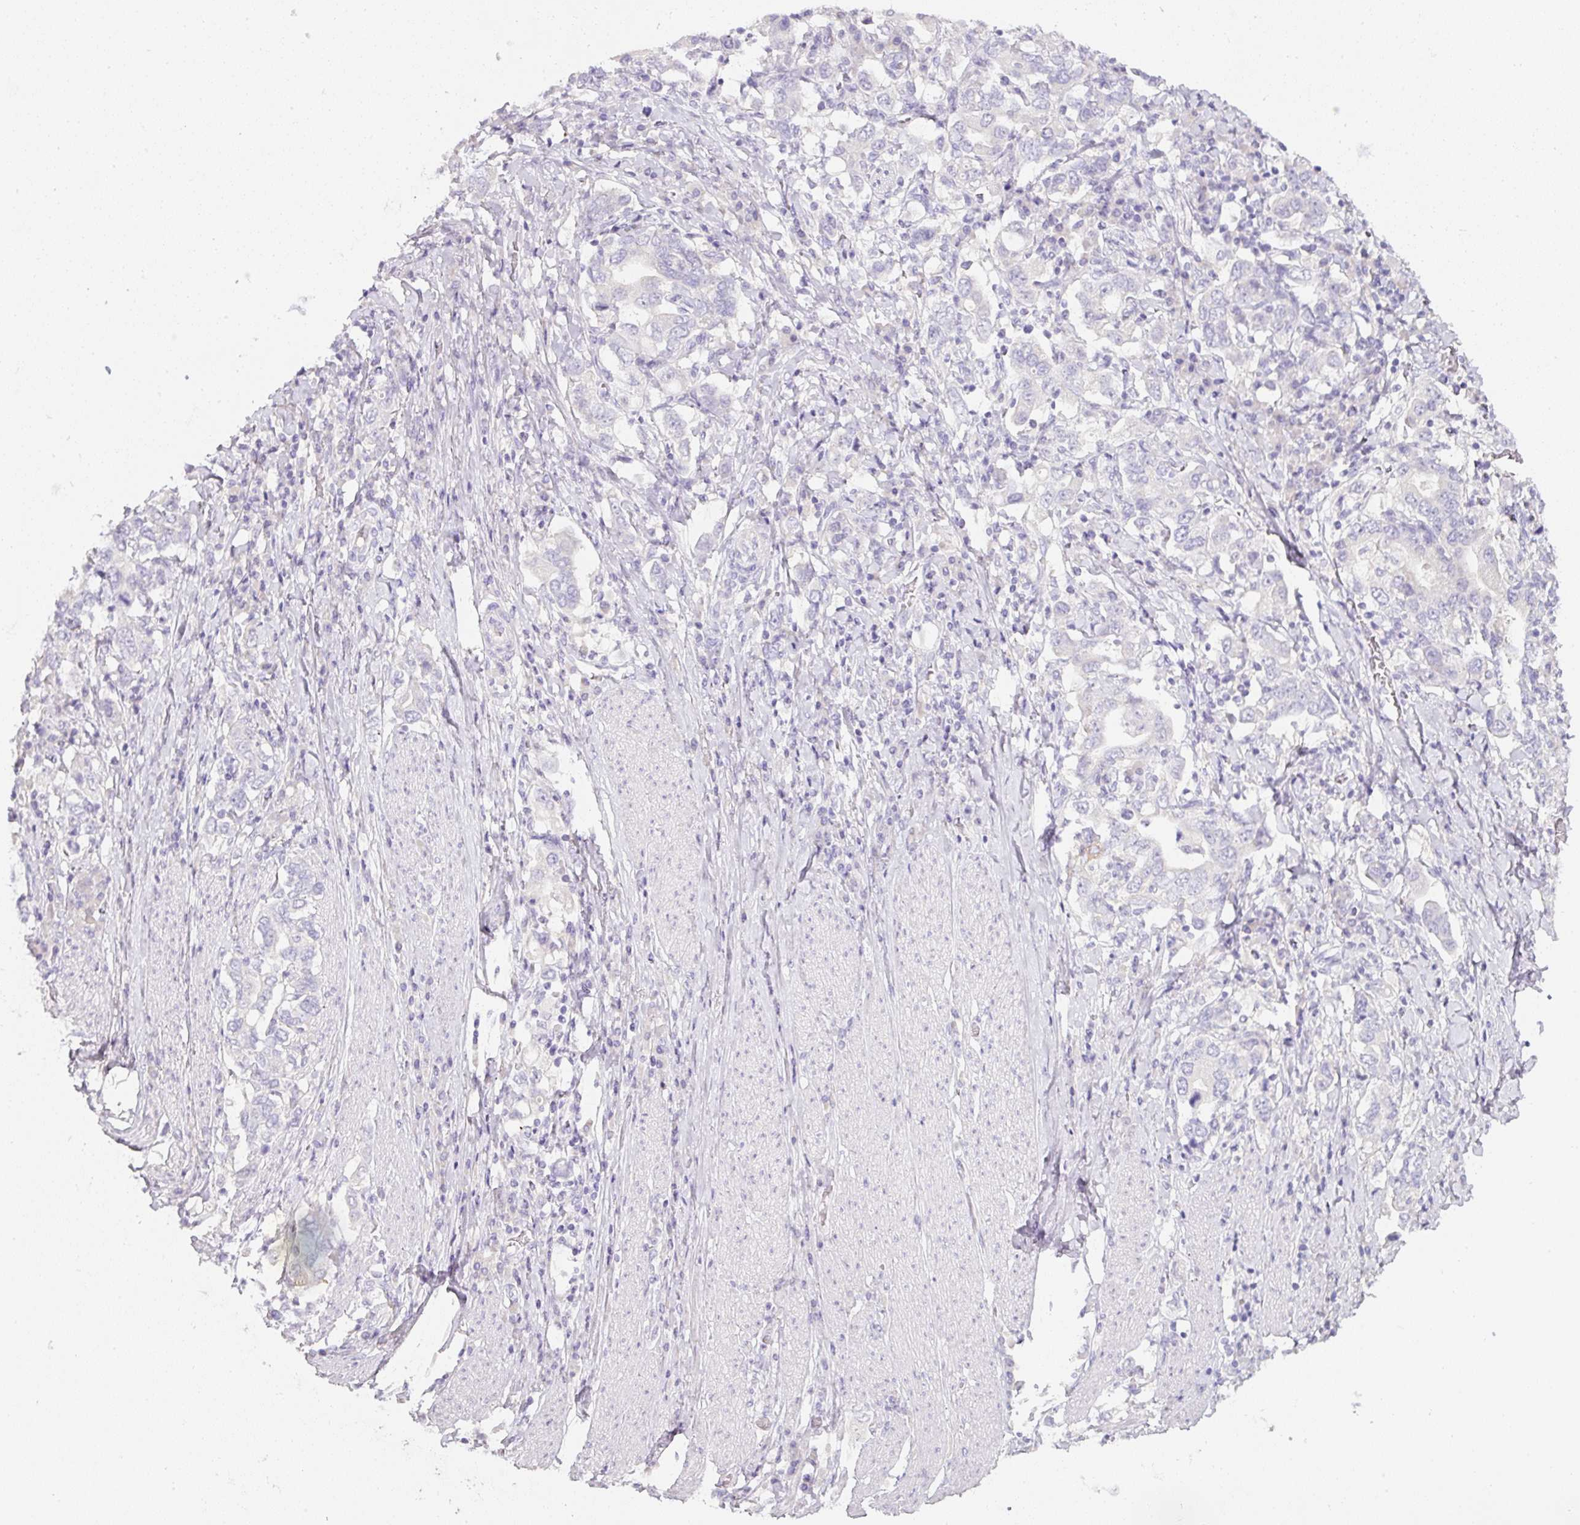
{"staining": {"intensity": "negative", "quantity": "none", "location": "none"}, "tissue": "stomach cancer", "cell_type": "Tumor cells", "image_type": "cancer", "snomed": [{"axis": "morphology", "description": "Adenocarcinoma, NOS"}, {"axis": "topography", "description": "Stomach, upper"}, {"axis": "topography", "description": "Stomach"}], "caption": "IHC photomicrograph of neoplastic tissue: human adenocarcinoma (stomach) stained with DAB (3,3'-diaminobenzidine) shows no significant protein staining in tumor cells.", "gene": "SLC2A2", "patient": {"sex": "male", "age": 62}}